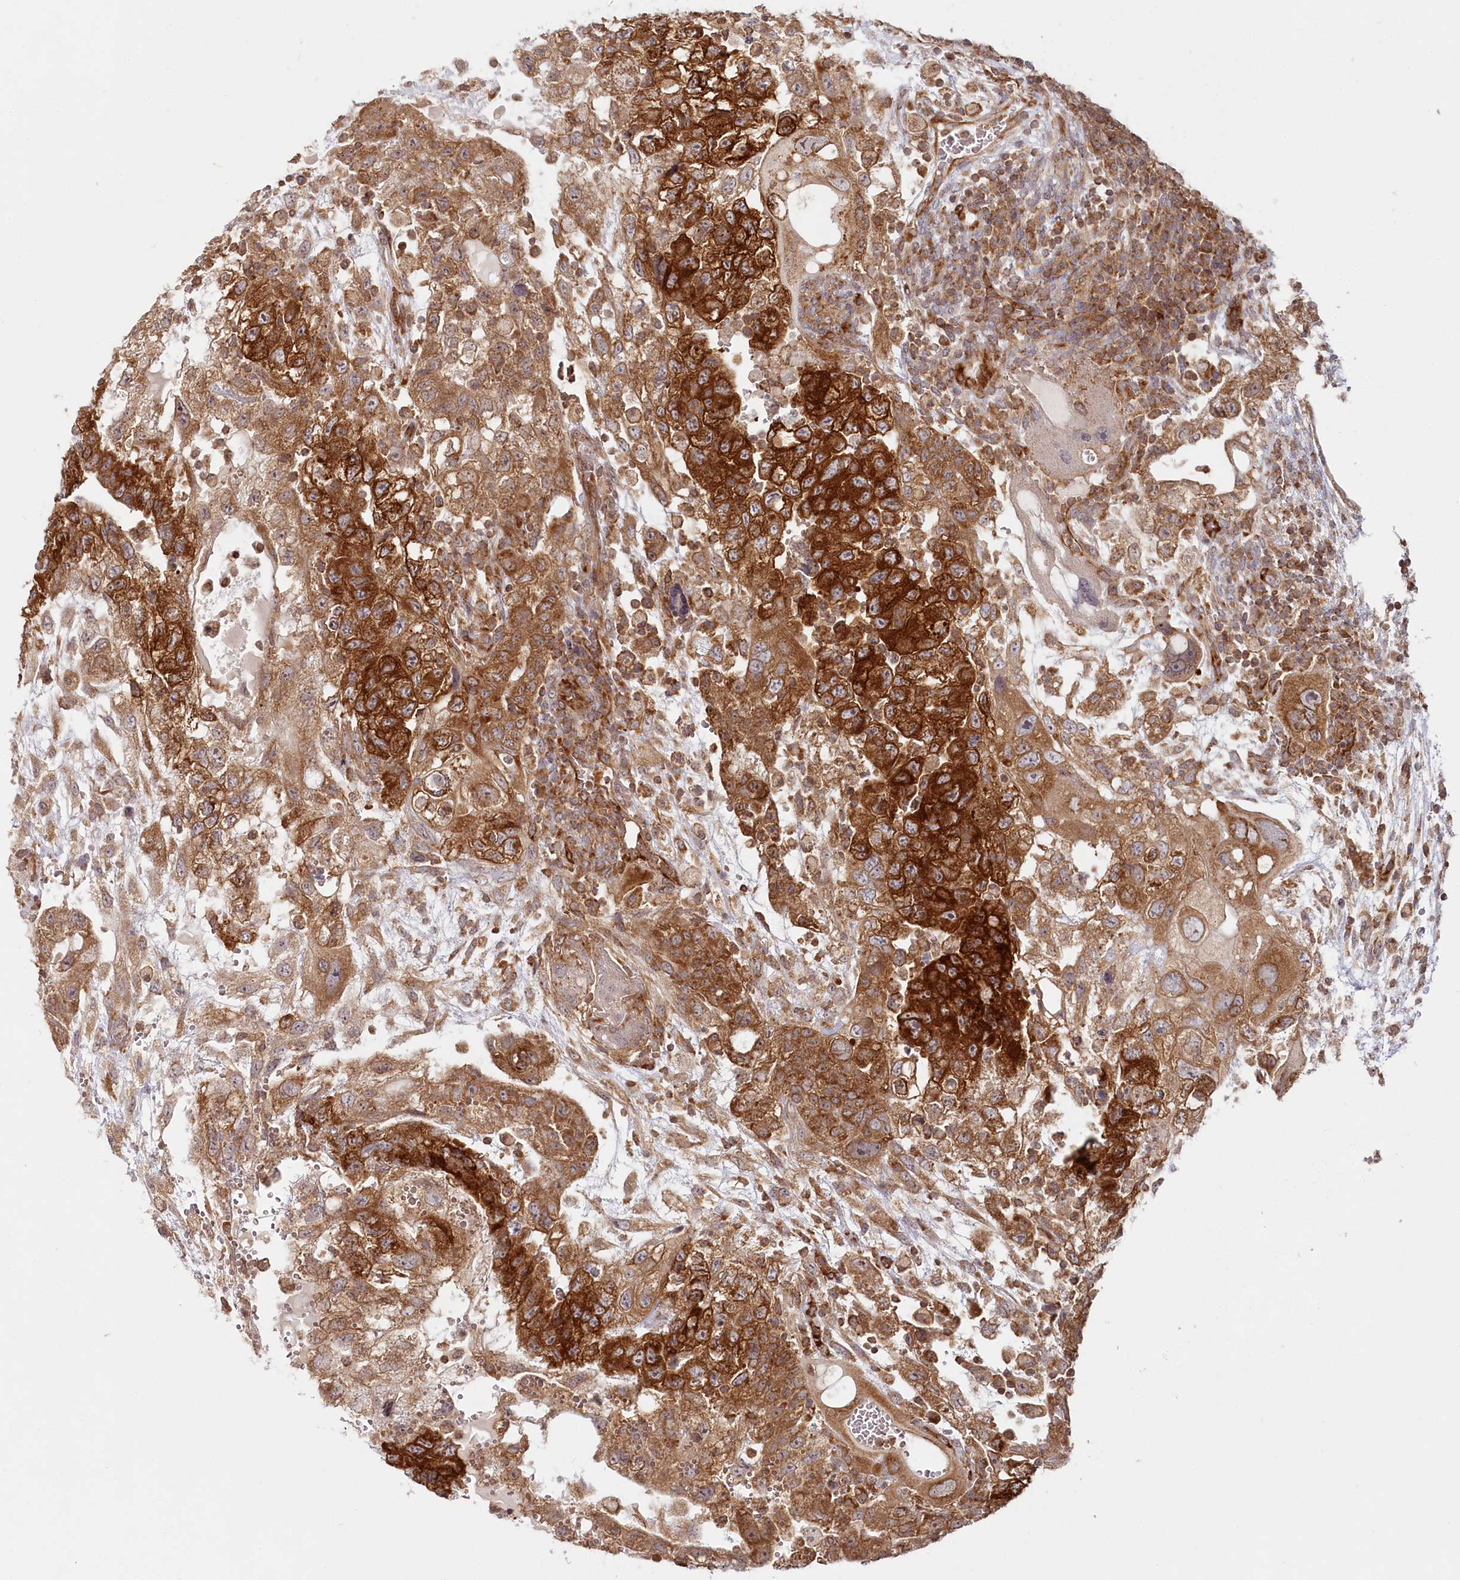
{"staining": {"intensity": "strong", "quantity": ">75%", "location": "cytoplasmic/membranous"}, "tissue": "testis cancer", "cell_type": "Tumor cells", "image_type": "cancer", "snomed": [{"axis": "morphology", "description": "Carcinoma, Embryonal, NOS"}, {"axis": "topography", "description": "Testis"}], "caption": "Protein staining reveals strong cytoplasmic/membranous positivity in approximately >75% of tumor cells in testis embryonal carcinoma. (brown staining indicates protein expression, while blue staining denotes nuclei).", "gene": "OTUD4", "patient": {"sex": "male", "age": 36}}